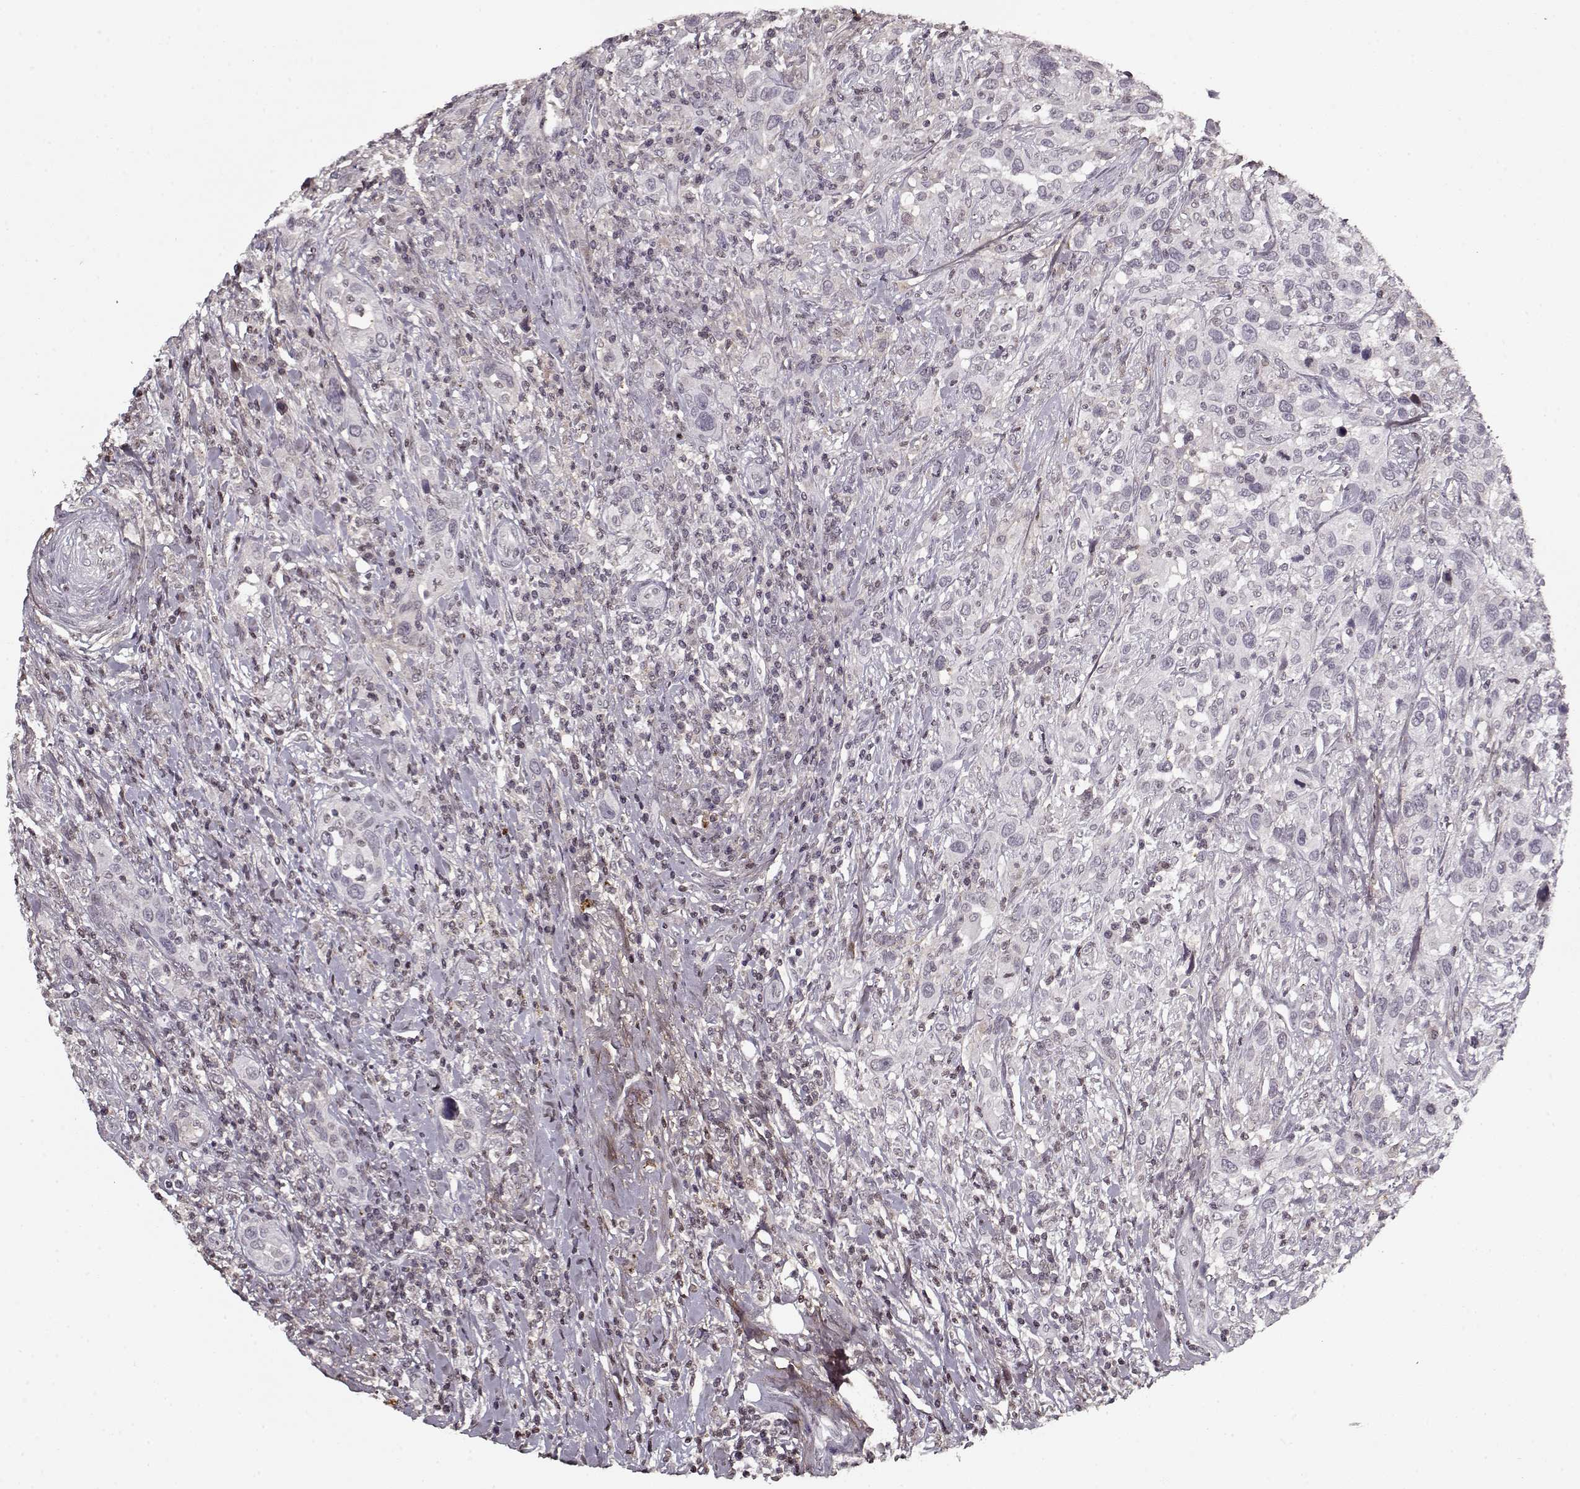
{"staining": {"intensity": "negative", "quantity": "none", "location": "none"}, "tissue": "urothelial cancer", "cell_type": "Tumor cells", "image_type": "cancer", "snomed": [{"axis": "morphology", "description": "Urothelial carcinoma, NOS"}, {"axis": "morphology", "description": "Urothelial carcinoma, High grade"}, {"axis": "topography", "description": "Urinary bladder"}], "caption": "Tumor cells are negative for protein expression in human transitional cell carcinoma.", "gene": "LUM", "patient": {"sex": "female", "age": 64}}